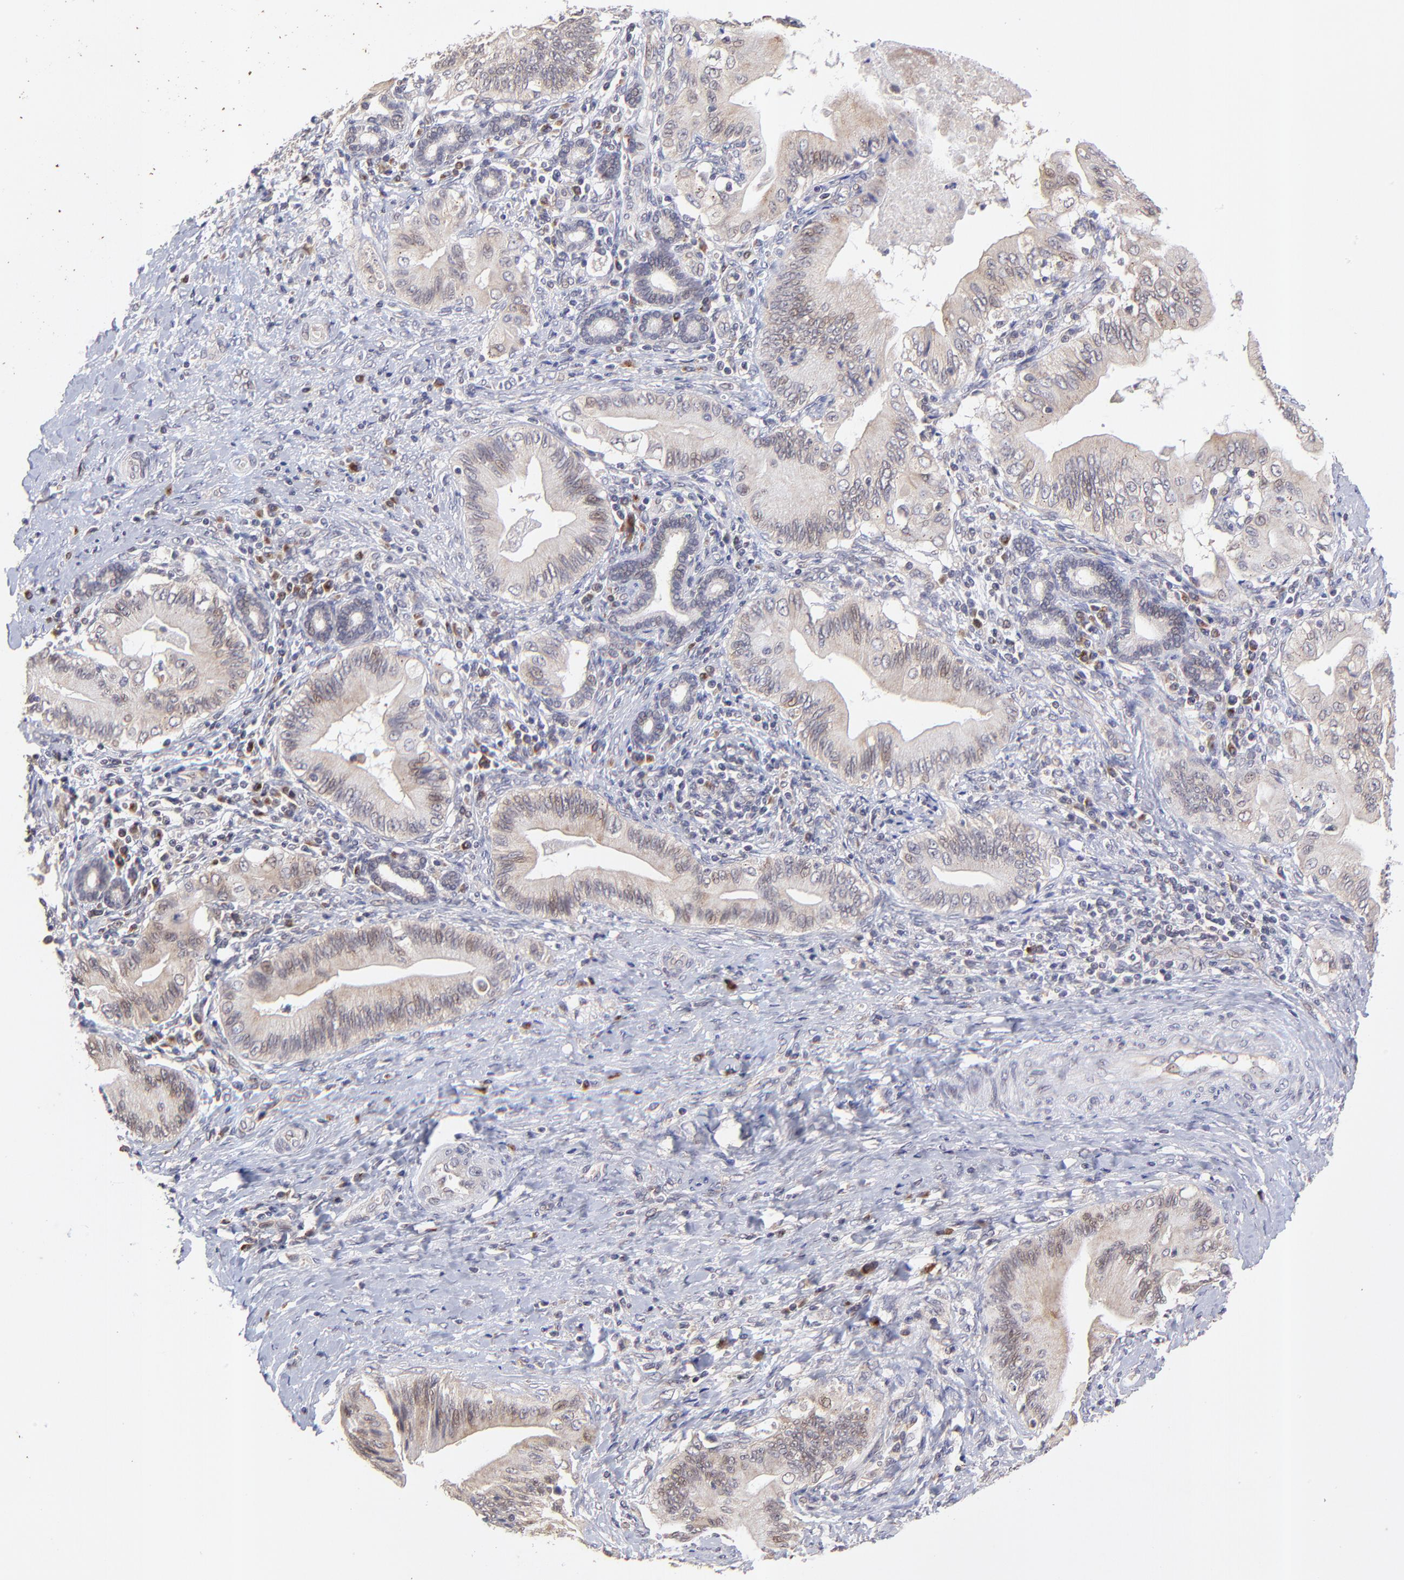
{"staining": {"intensity": "weak", "quantity": ">75%", "location": "cytoplasmic/membranous"}, "tissue": "liver cancer", "cell_type": "Tumor cells", "image_type": "cancer", "snomed": [{"axis": "morphology", "description": "Cholangiocarcinoma"}, {"axis": "topography", "description": "Liver"}], "caption": "Liver cancer (cholangiocarcinoma) tissue displays weak cytoplasmic/membranous expression in about >75% of tumor cells, visualized by immunohistochemistry.", "gene": "TNRC6B", "patient": {"sex": "male", "age": 58}}